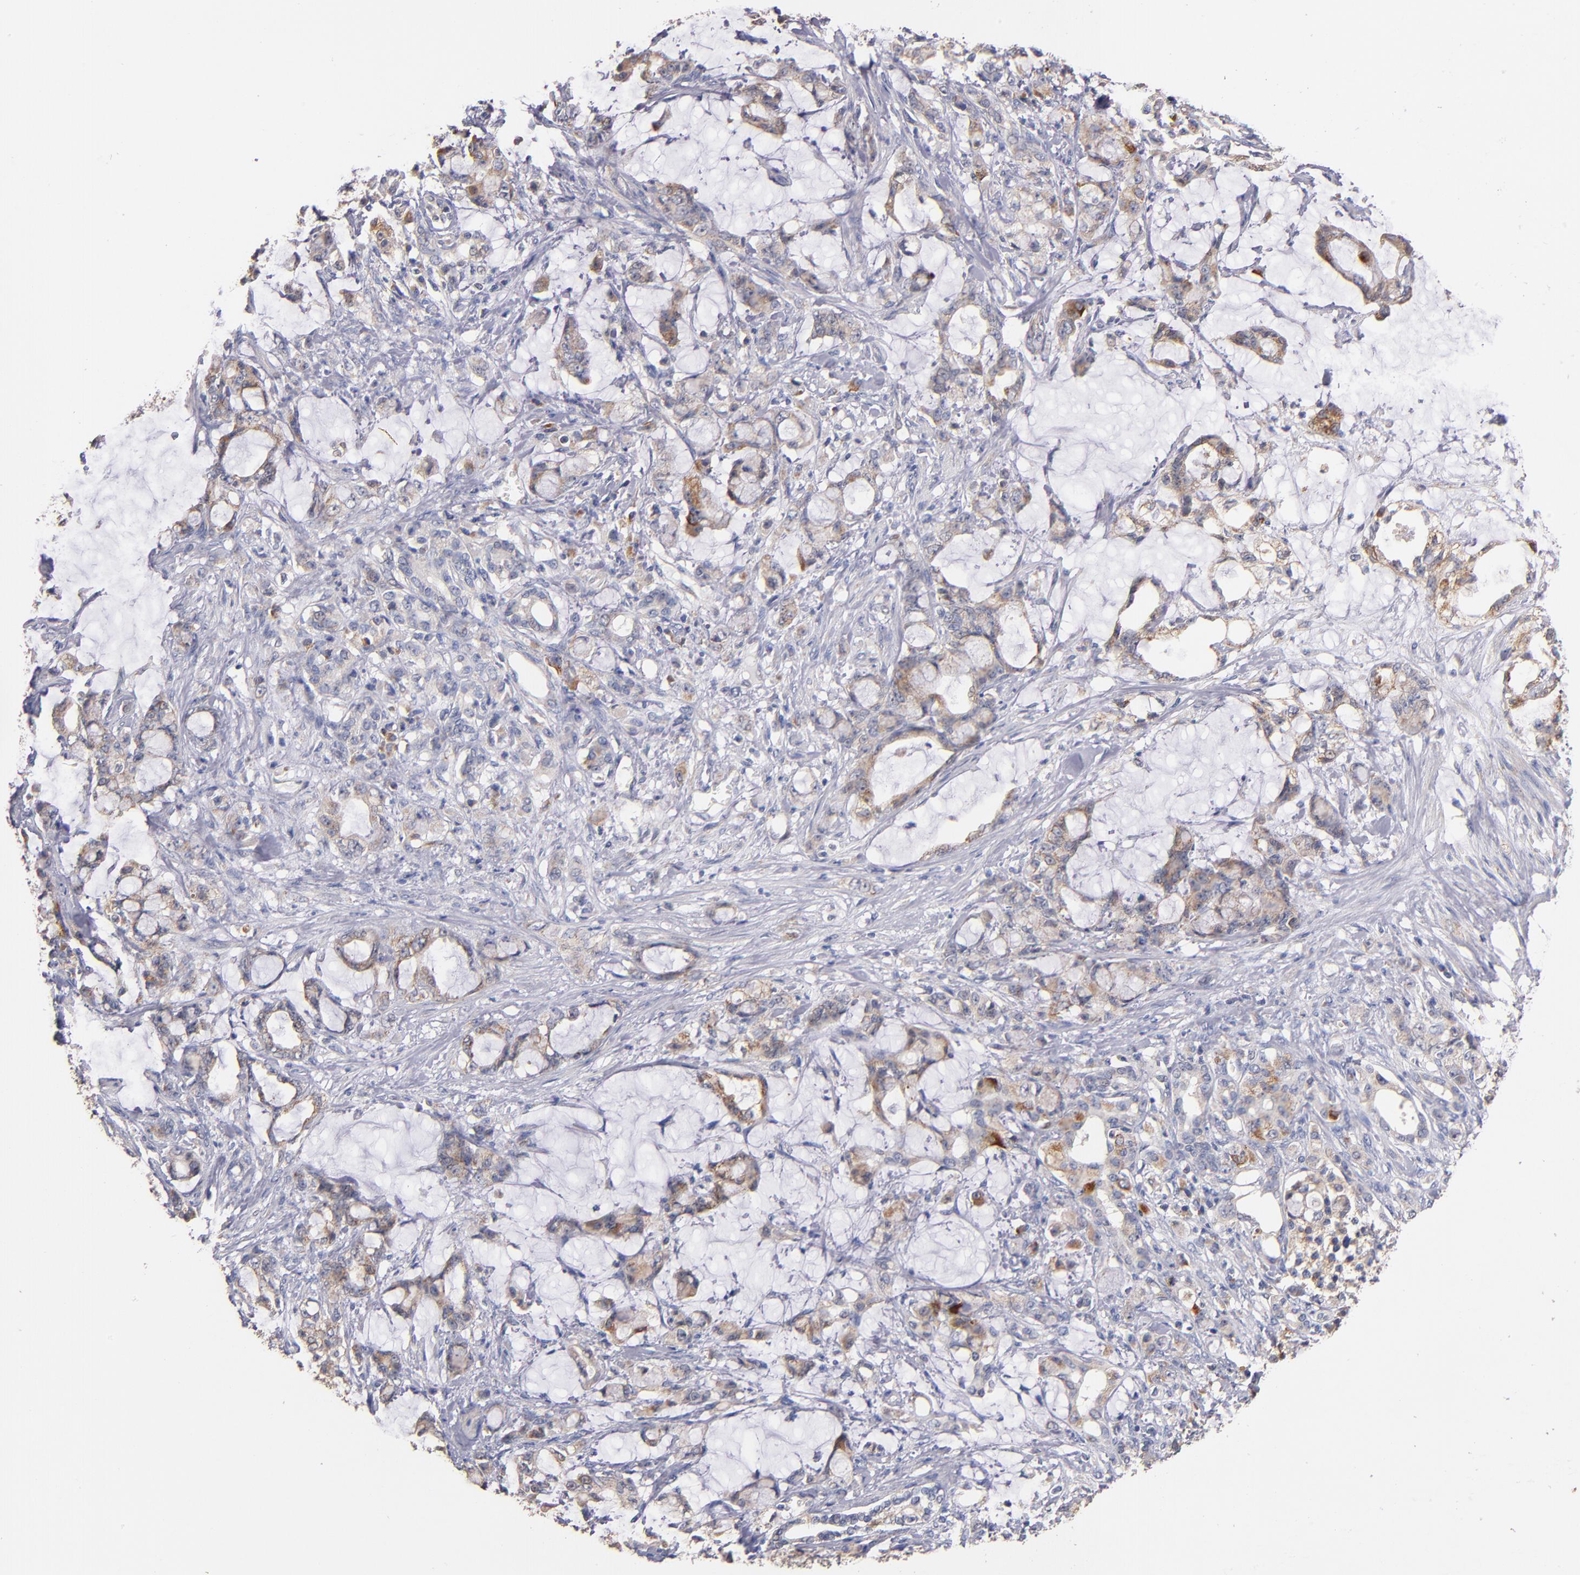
{"staining": {"intensity": "weak", "quantity": "25%-75%", "location": "cytoplasmic/membranous"}, "tissue": "pancreatic cancer", "cell_type": "Tumor cells", "image_type": "cancer", "snomed": [{"axis": "morphology", "description": "Adenocarcinoma, NOS"}, {"axis": "topography", "description": "Pancreas"}], "caption": "Adenocarcinoma (pancreatic) stained with DAB IHC demonstrates low levels of weak cytoplasmic/membranous positivity in about 25%-75% of tumor cells. (Stains: DAB (3,3'-diaminobenzidine) in brown, nuclei in blue, Microscopy: brightfield microscopy at high magnification).", "gene": "DIABLO", "patient": {"sex": "female", "age": 73}}